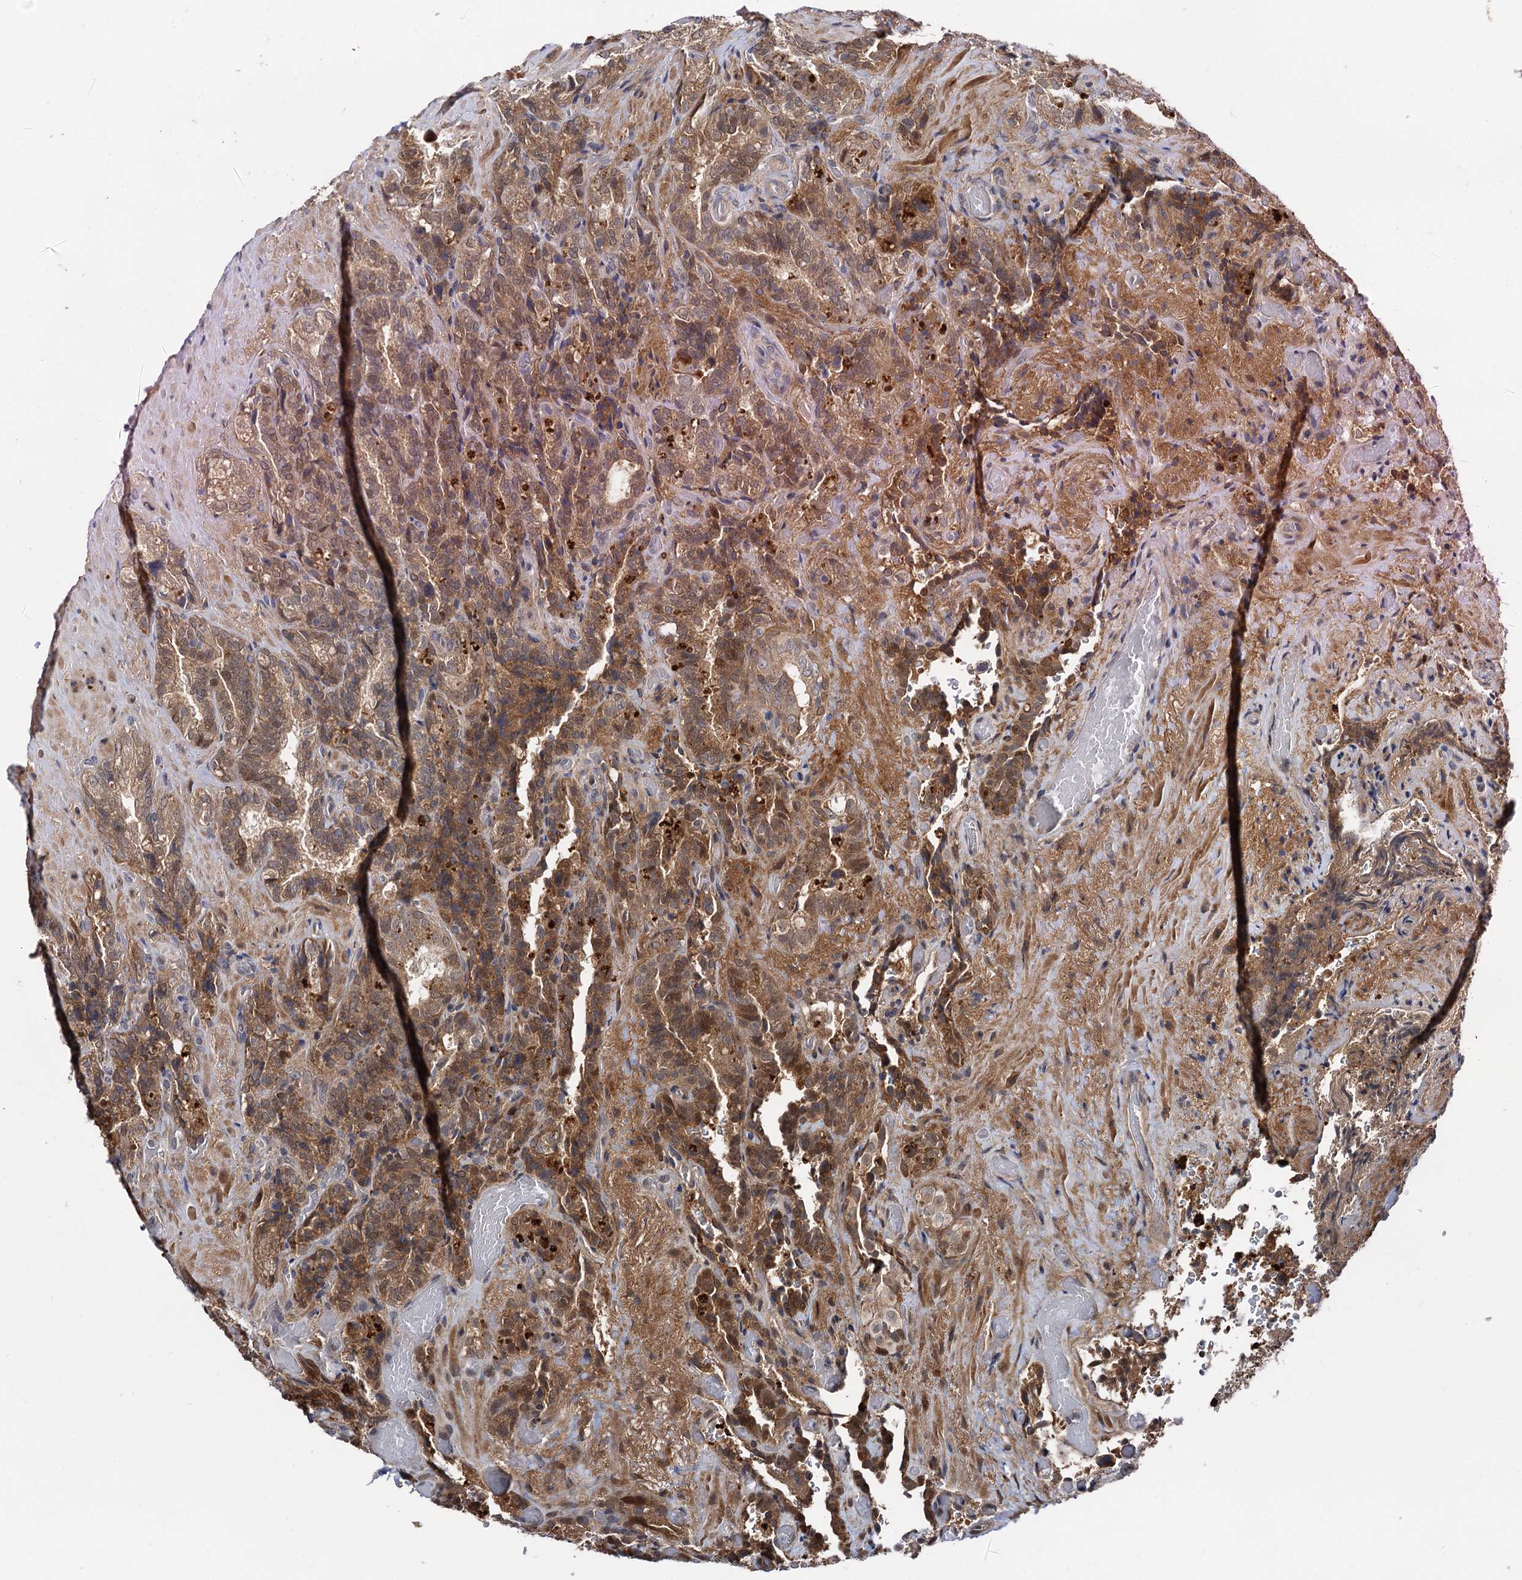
{"staining": {"intensity": "moderate", "quantity": ">75%", "location": "cytoplasmic/membranous"}, "tissue": "seminal vesicle", "cell_type": "Glandular cells", "image_type": "normal", "snomed": [{"axis": "morphology", "description": "Normal tissue, NOS"}, {"axis": "topography", "description": "Prostate and seminal vesicle, NOS"}, {"axis": "topography", "description": "Prostate"}, {"axis": "topography", "description": "Seminal veicle"}], "caption": "Glandular cells exhibit moderate cytoplasmic/membranous staining in about >75% of cells in unremarkable seminal vesicle. (Brightfield microscopy of DAB IHC at high magnification).", "gene": "SELENOP", "patient": {"sex": "male", "age": 67}}